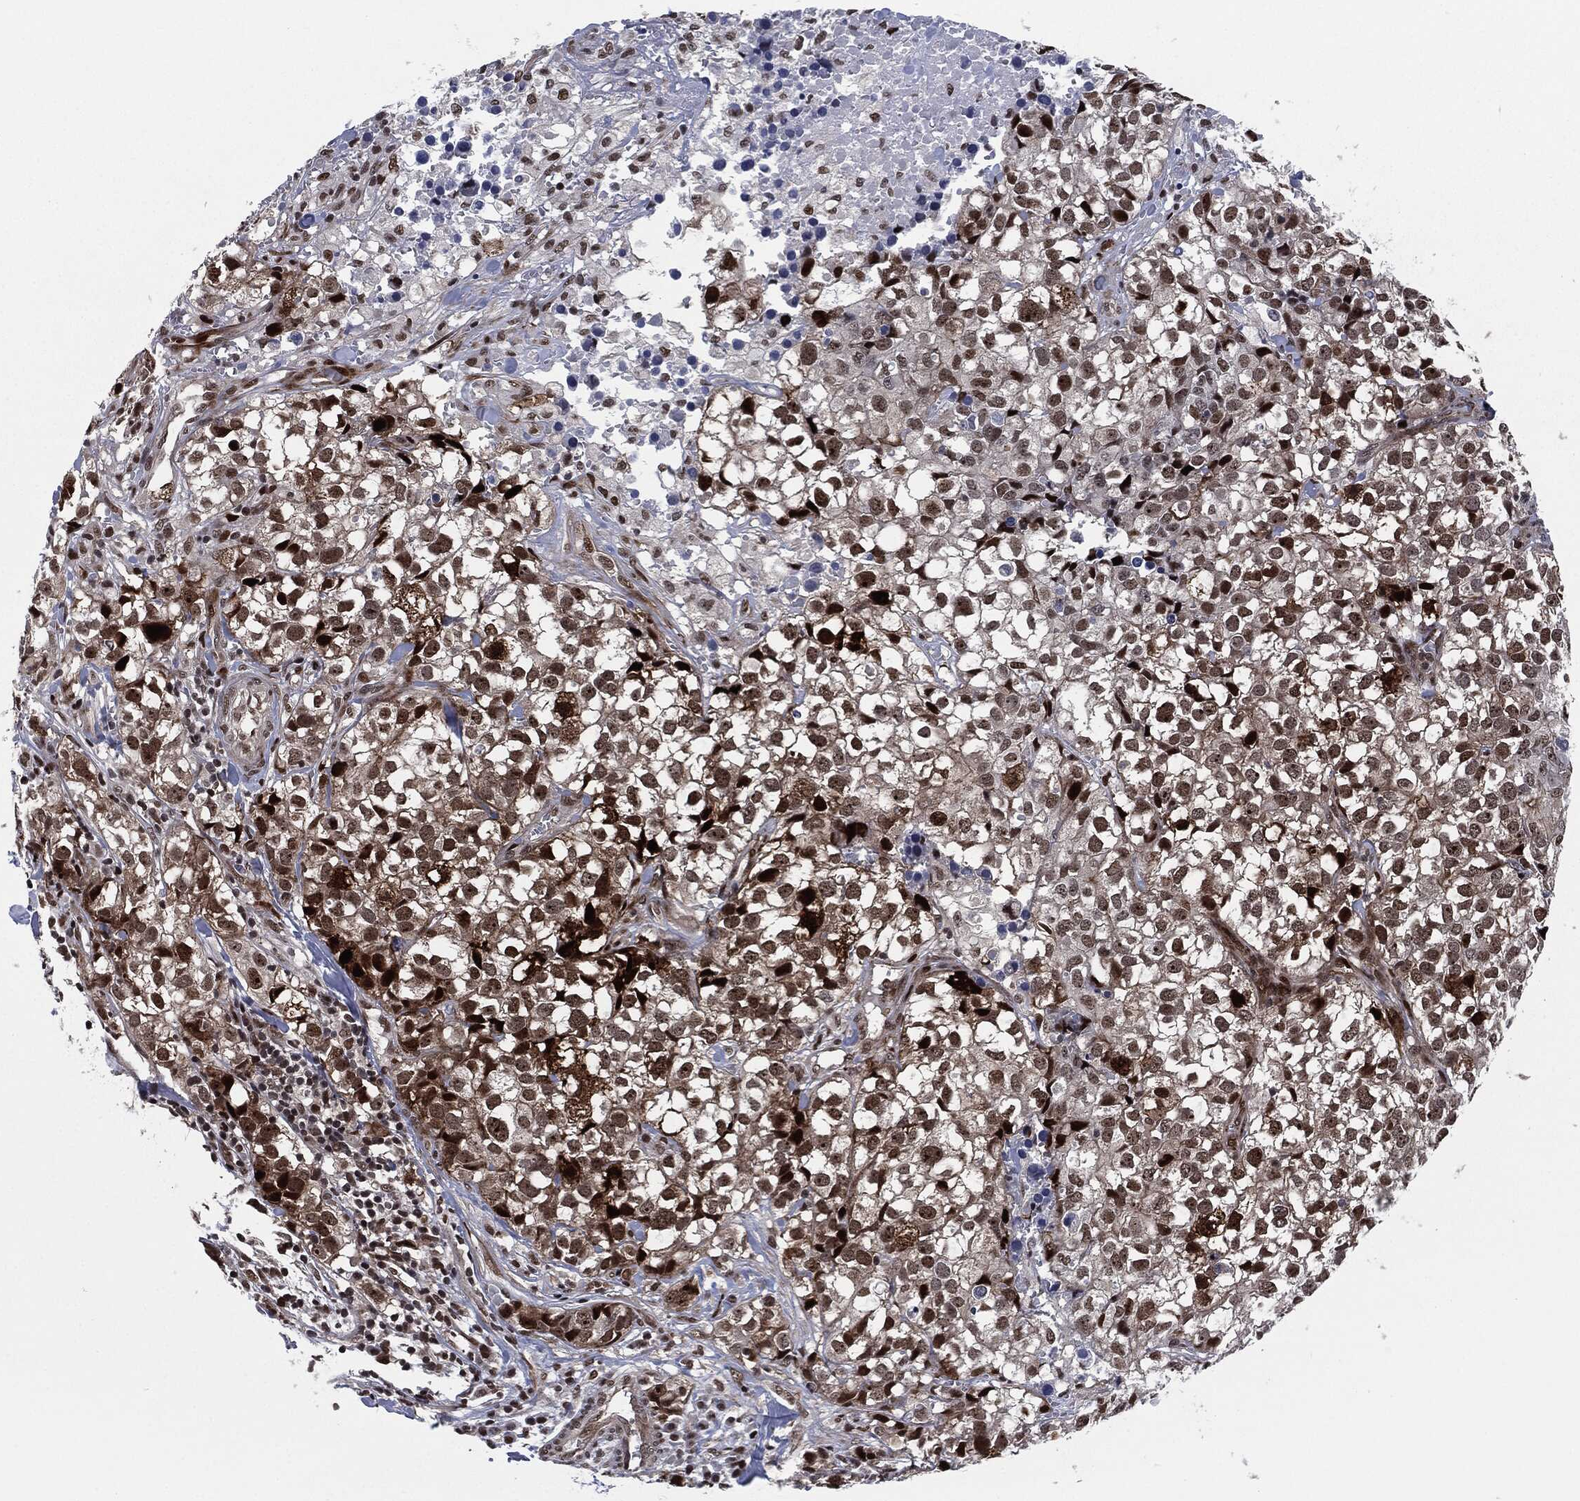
{"staining": {"intensity": "strong", "quantity": "25%-75%", "location": "cytoplasmic/membranous,nuclear"}, "tissue": "breast cancer", "cell_type": "Tumor cells", "image_type": "cancer", "snomed": [{"axis": "morphology", "description": "Duct carcinoma"}, {"axis": "topography", "description": "Breast"}], "caption": "Immunohistochemistry (IHC) of human breast intraductal carcinoma displays high levels of strong cytoplasmic/membranous and nuclear positivity in approximately 25%-75% of tumor cells.", "gene": "AKT2", "patient": {"sex": "female", "age": 30}}